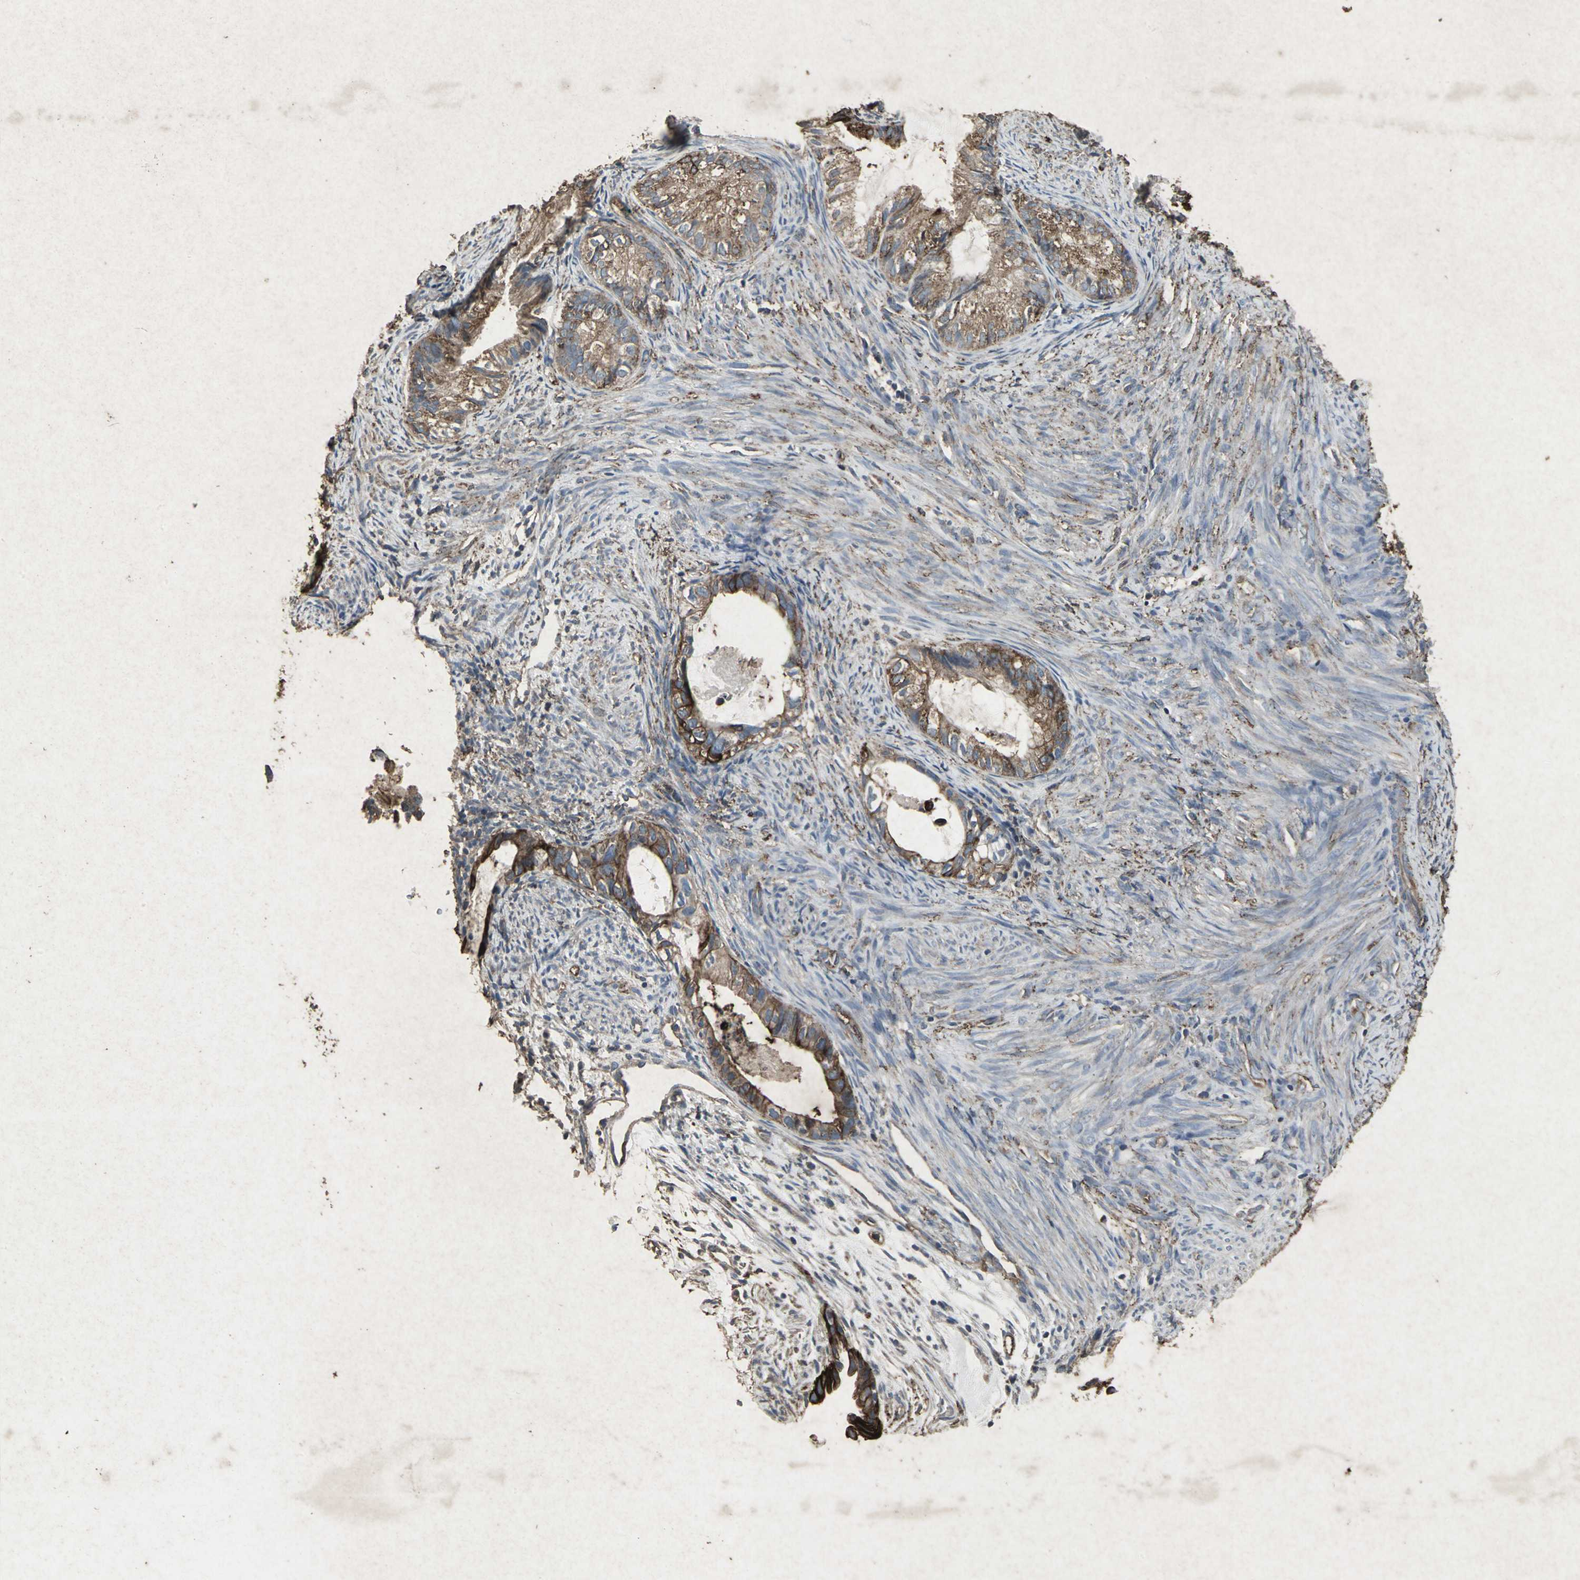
{"staining": {"intensity": "strong", "quantity": ">75%", "location": "cytoplasmic/membranous"}, "tissue": "cervical cancer", "cell_type": "Tumor cells", "image_type": "cancer", "snomed": [{"axis": "morphology", "description": "Normal tissue, NOS"}, {"axis": "morphology", "description": "Adenocarcinoma, NOS"}, {"axis": "topography", "description": "Cervix"}, {"axis": "topography", "description": "Endometrium"}], "caption": "IHC staining of cervical cancer (adenocarcinoma), which shows high levels of strong cytoplasmic/membranous staining in about >75% of tumor cells indicating strong cytoplasmic/membranous protein positivity. The staining was performed using DAB (brown) for protein detection and nuclei were counterstained in hematoxylin (blue).", "gene": "CCR9", "patient": {"sex": "female", "age": 86}}